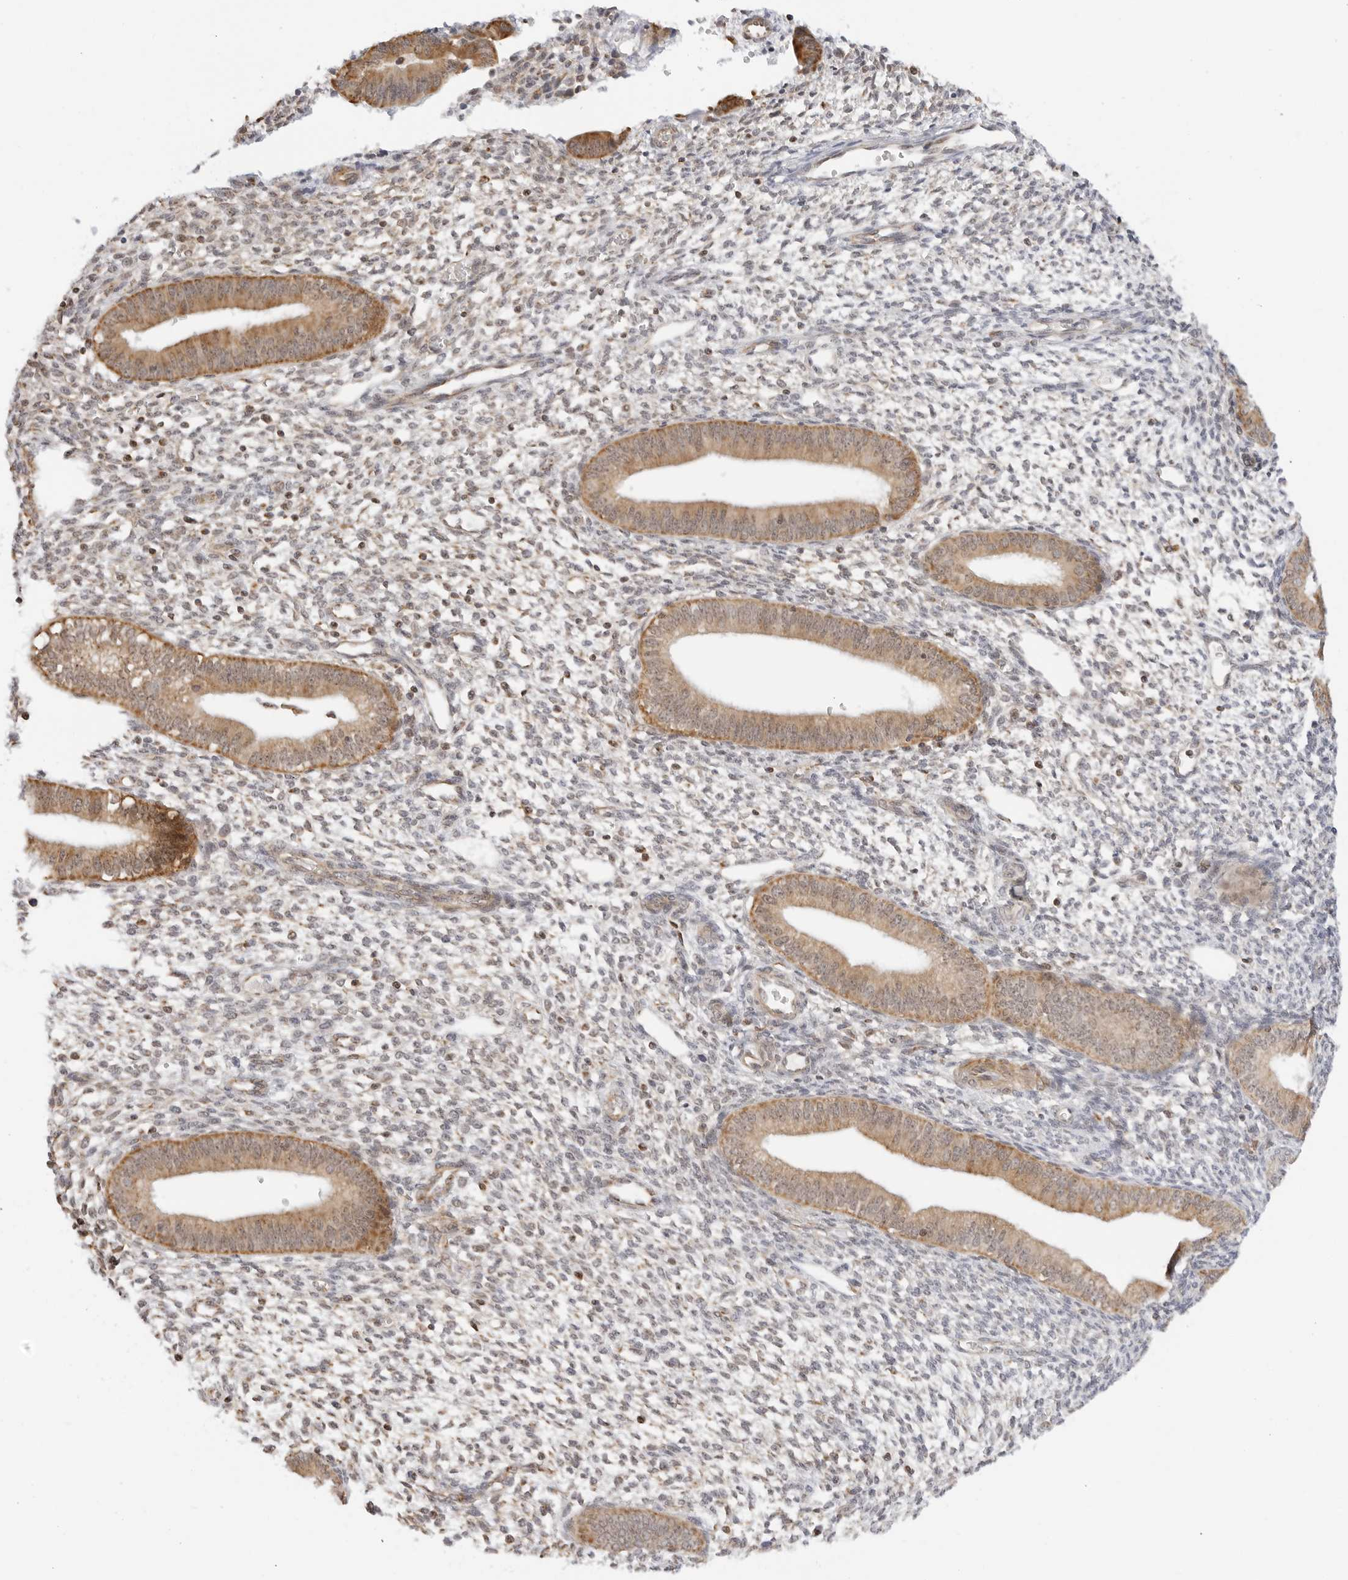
{"staining": {"intensity": "weak", "quantity": "<25%", "location": "nuclear"}, "tissue": "endometrium", "cell_type": "Cells in endometrial stroma", "image_type": "normal", "snomed": [{"axis": "morphology", "description": "Normal tissue, NOS"}, {"axis": "topography", "description": "Endometrium"}], "caption": "Immunohistochemistry (IHC) micrograph of benign endometrium: endometrium stained with DAB shows no significant protein positivity in cells in endometrial stroma. (Stains: DAB (3,3'-diaminobenzidine) immunohistochemistry (IHC) with hematoxylin counter stain, Microscopy: brightfield microscopy at high magnification).", "gene": "GORAB", "patient": {"sex": "female", "age": 46}}